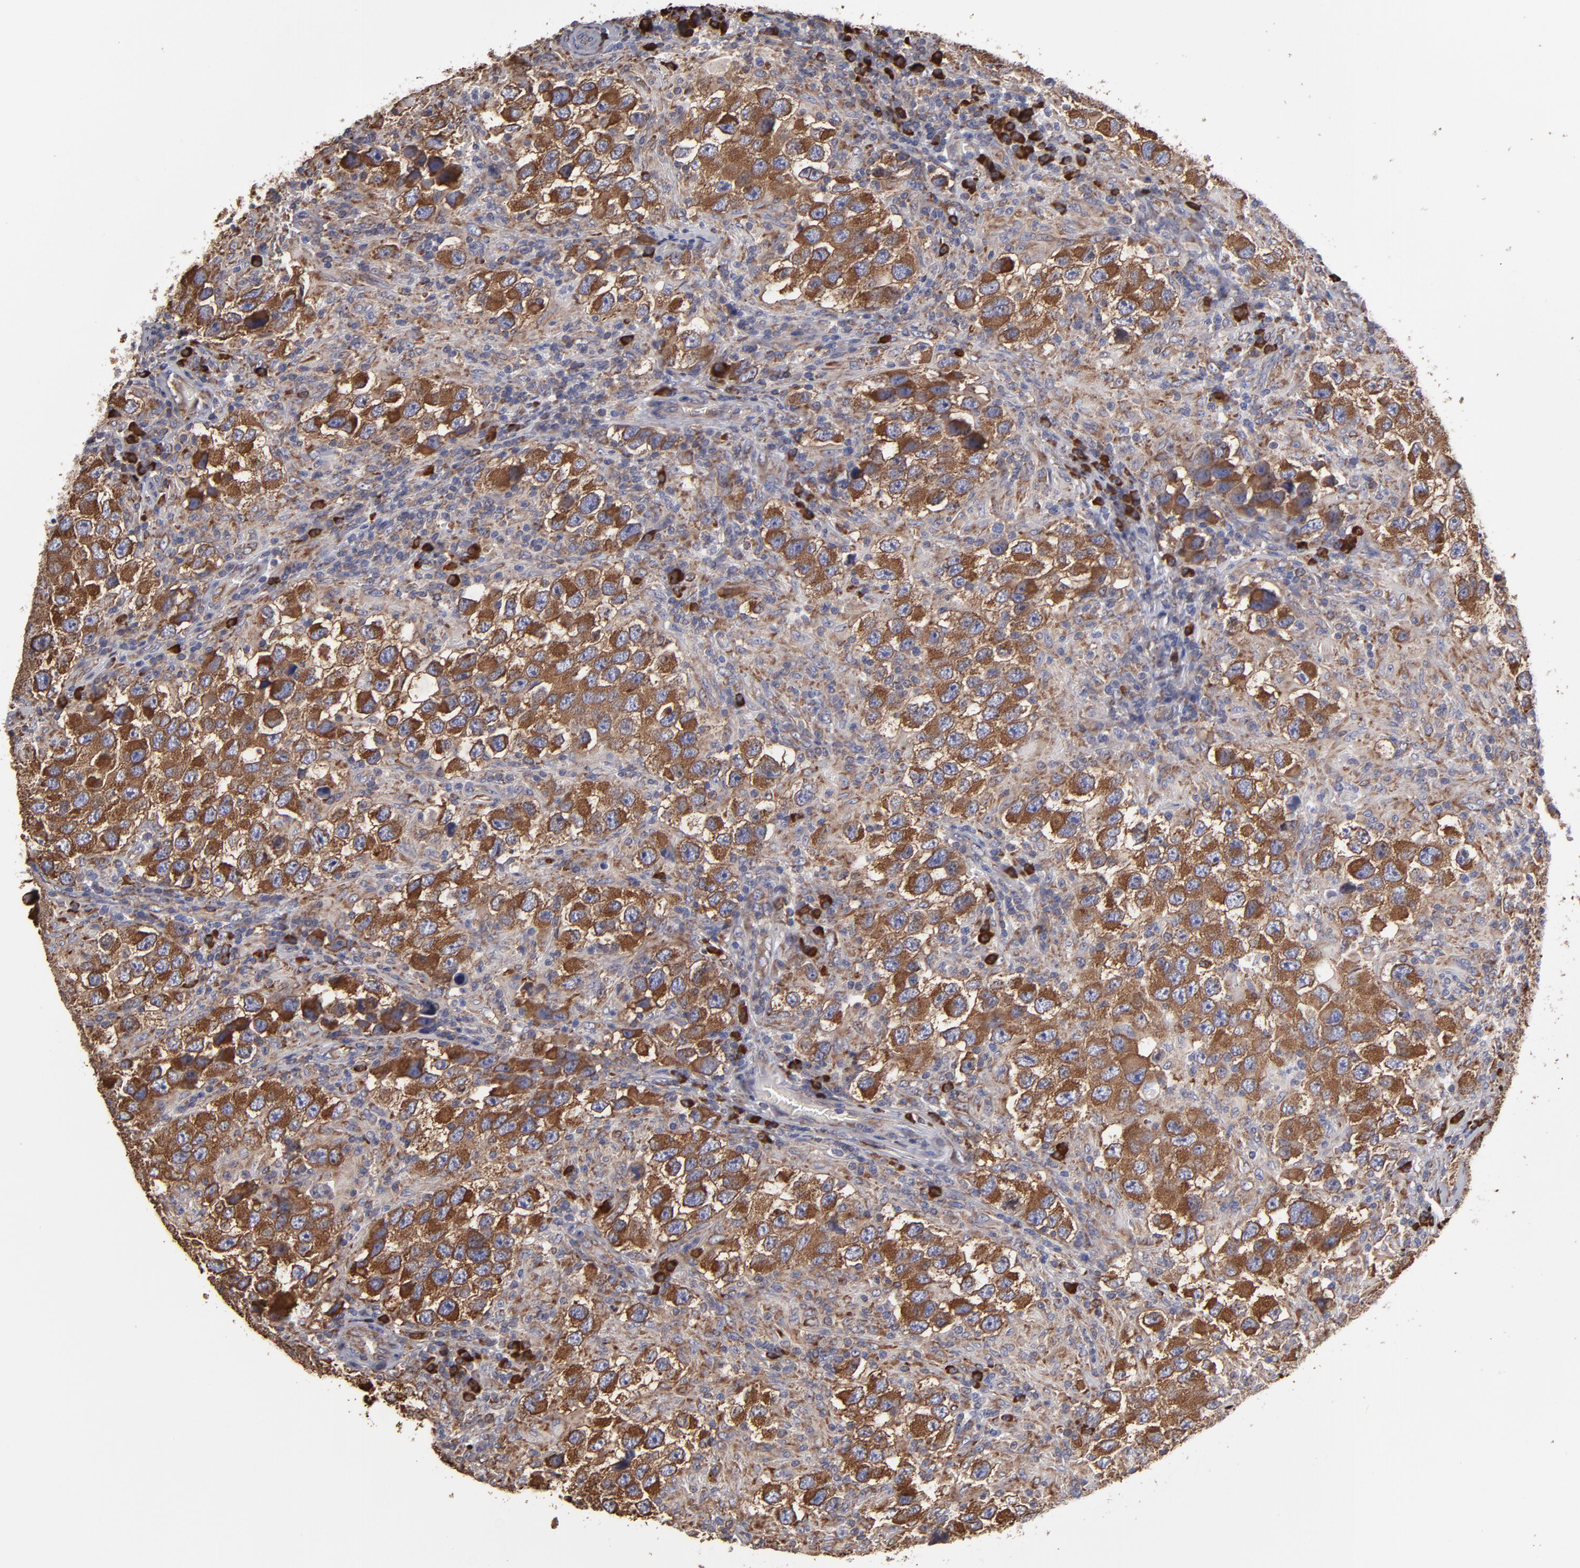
{"staining": {"intensity": "strong", "quantity": ">75%", "location": "cytoplasmic/membranous"}, "tissue": "testis cancer", "cell_type": "Tumor cells", "image_type": "cancer", "snomed": [{"axis": "morphology", "description": "Carcinoma, Embryonal, NOS"}, {"axis": "topography", "description": "Testis"}], "caption": "Immunohistochemistry (IHC) photomicrograph of testis cancer stained for a protein (brown), which reveals high levels of strong cytoplasmic/membranous expression in approximately >75% of tumor cells.", "gene": "SND1", "patient": {"sex": "male", "age": 21}}